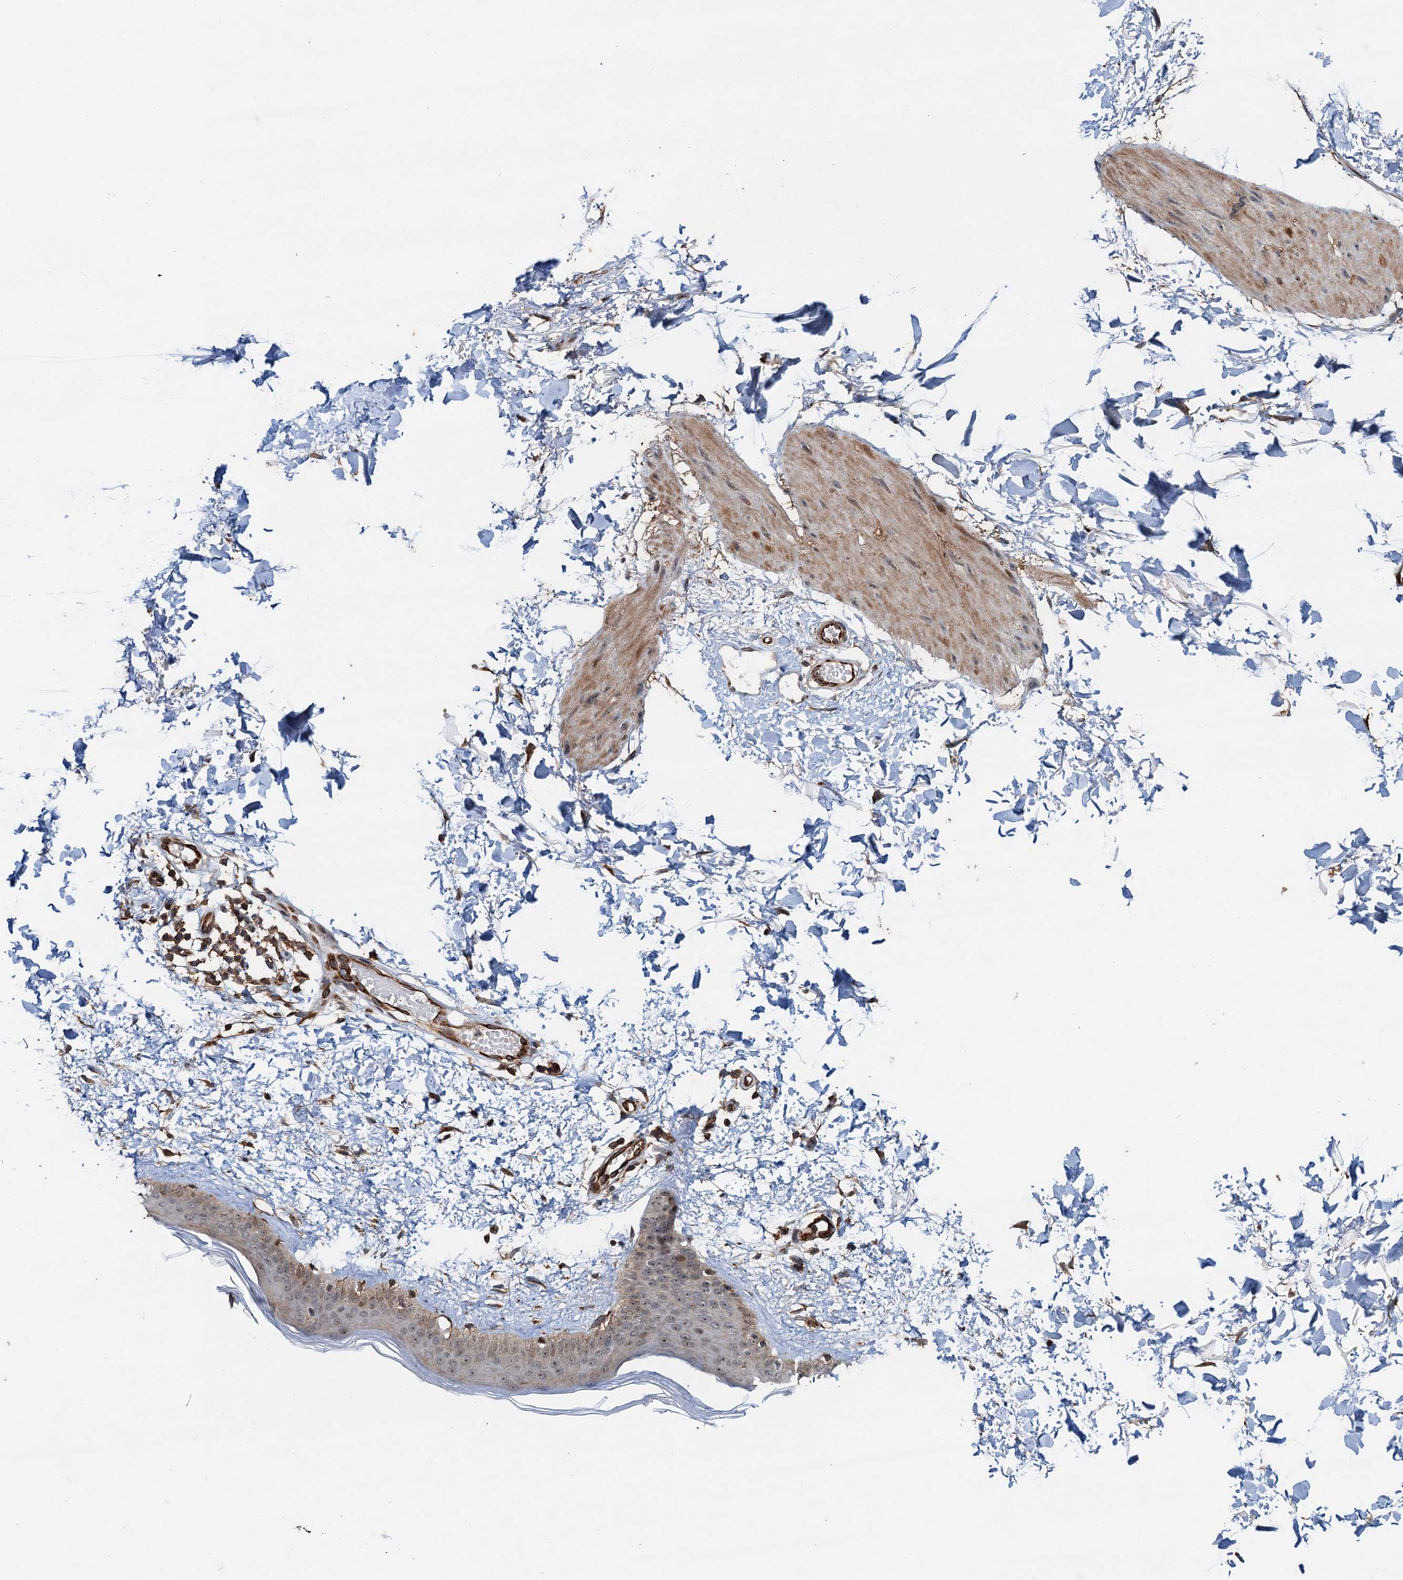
{"staining": {"intensity": "moderate", "quantity": "25%-75%", "location": "cytoplasmic/membranous"}, "tissue": "skin", "cell_type": "Fibroblasts", "image_type": "normal", "snomed": [{"axis": "morphology", "description": "Normal tissue, NOS"}, {"axis": "topography", "description": "Skin"}], "caption": "Benign skin exhibits moderate cytoplasmic/membranous positivity in approximately 25%-75% of fibroblasts, visualized by immunohistochemistry. (Stains: DAB in brown, nuclei in blue, Microscopy: brightfield microscopy at high magnification).", "gene": "TMA16", "patient": {"sex": "female", "age": 58}}